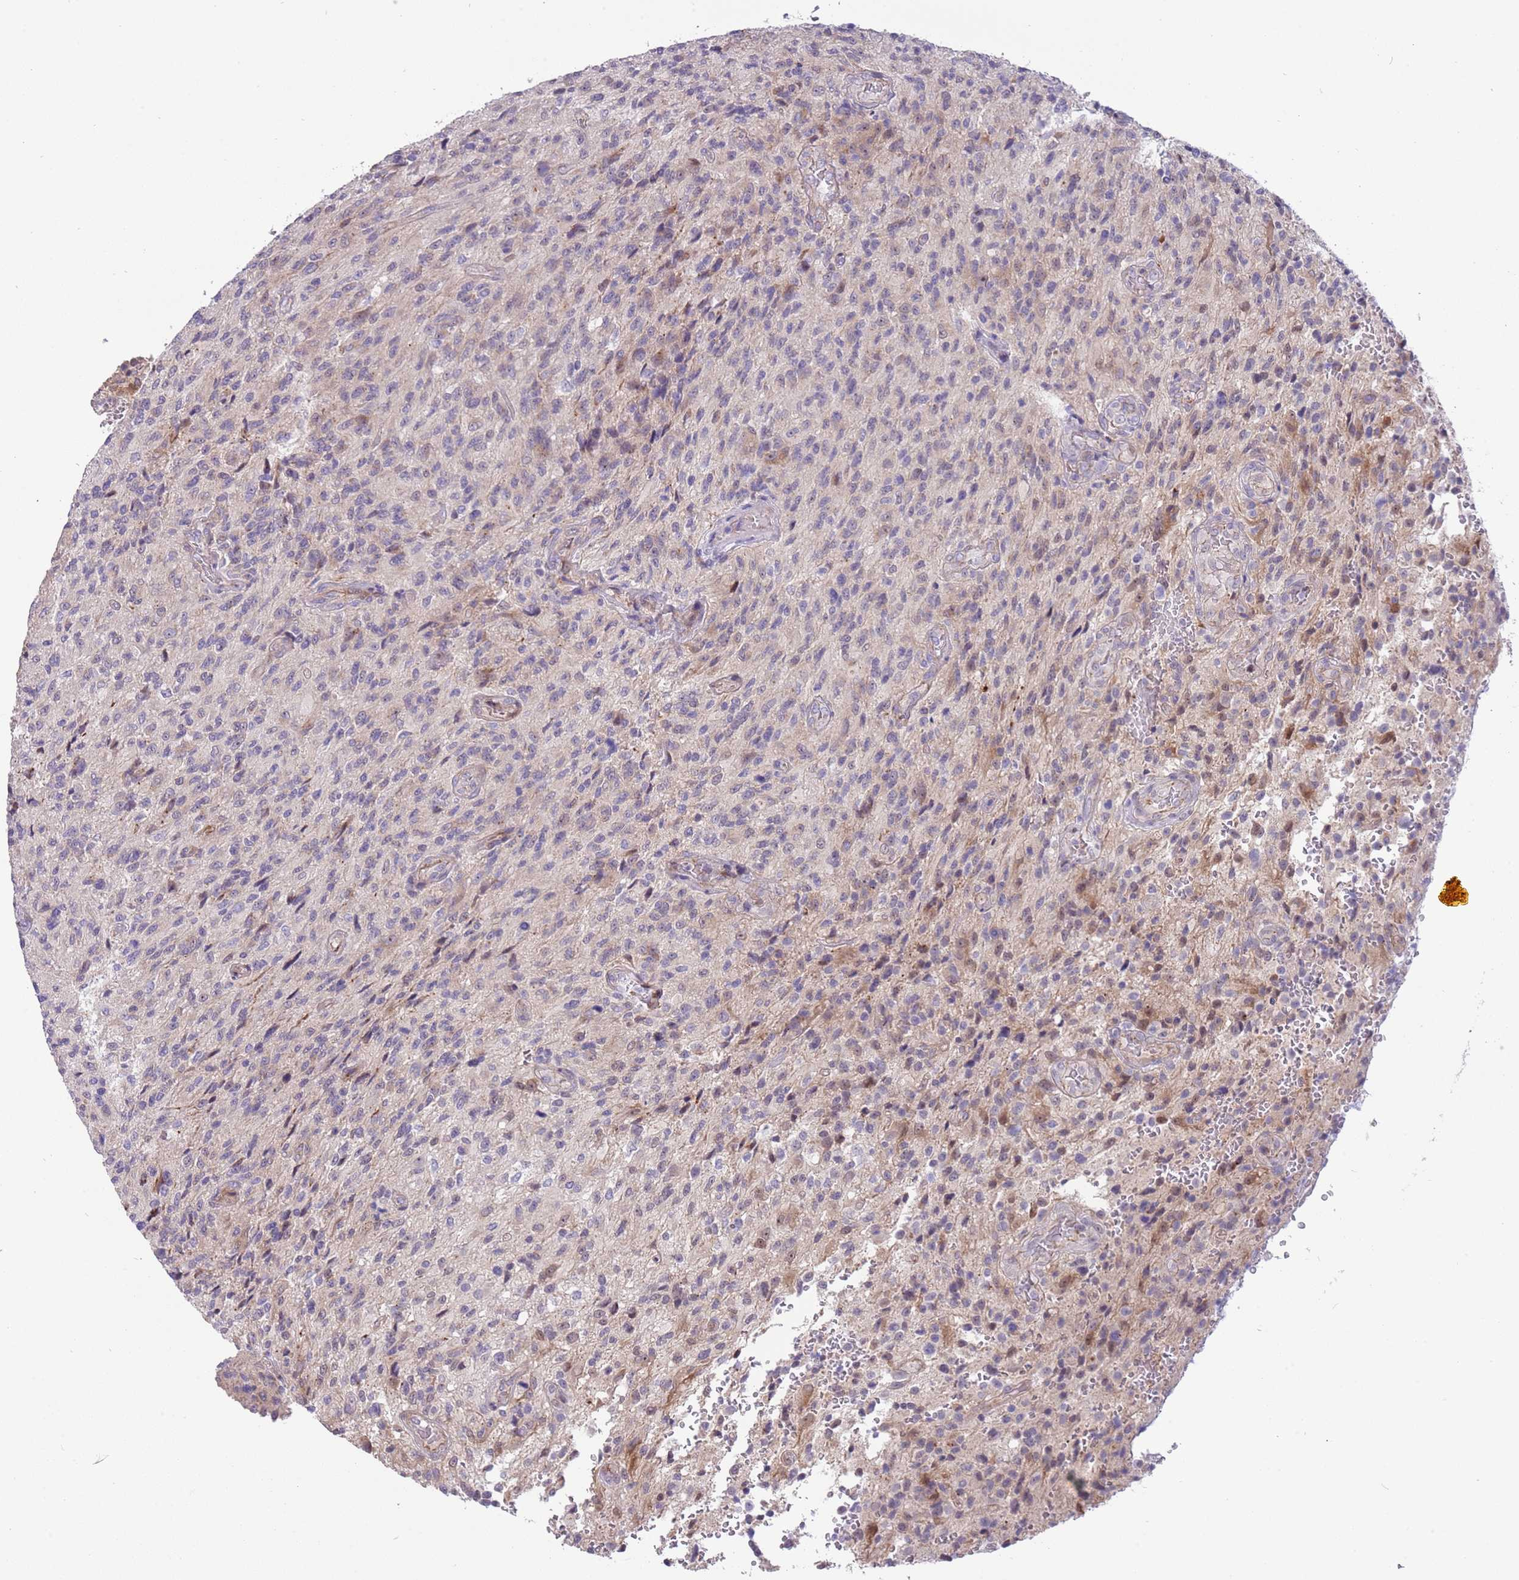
{"staining": {"intensity": "weak", "quantity": "<25%", "location": "cytoplasmic/membranous"}, "tissue": "glioma", "cell_type": "Tumor cells", "image_type": "cancer", "snomed": [{"axis": "morphology", "description": "Normal tissue, NOS"}, {"axis": "morphology", "description": "Glioma, malignant, High grade"}, {"axis": "topography", "description": "Cerebral cortex"}], "caption": "A high-resolution photomicrograph shows immunohistochemistry (IHC) staining of malignant glioma (high-grade), which displays no significant positivity in tumor cells.", "gene": "ITGB6", "patient": {"sex": "male", "age": 56}}